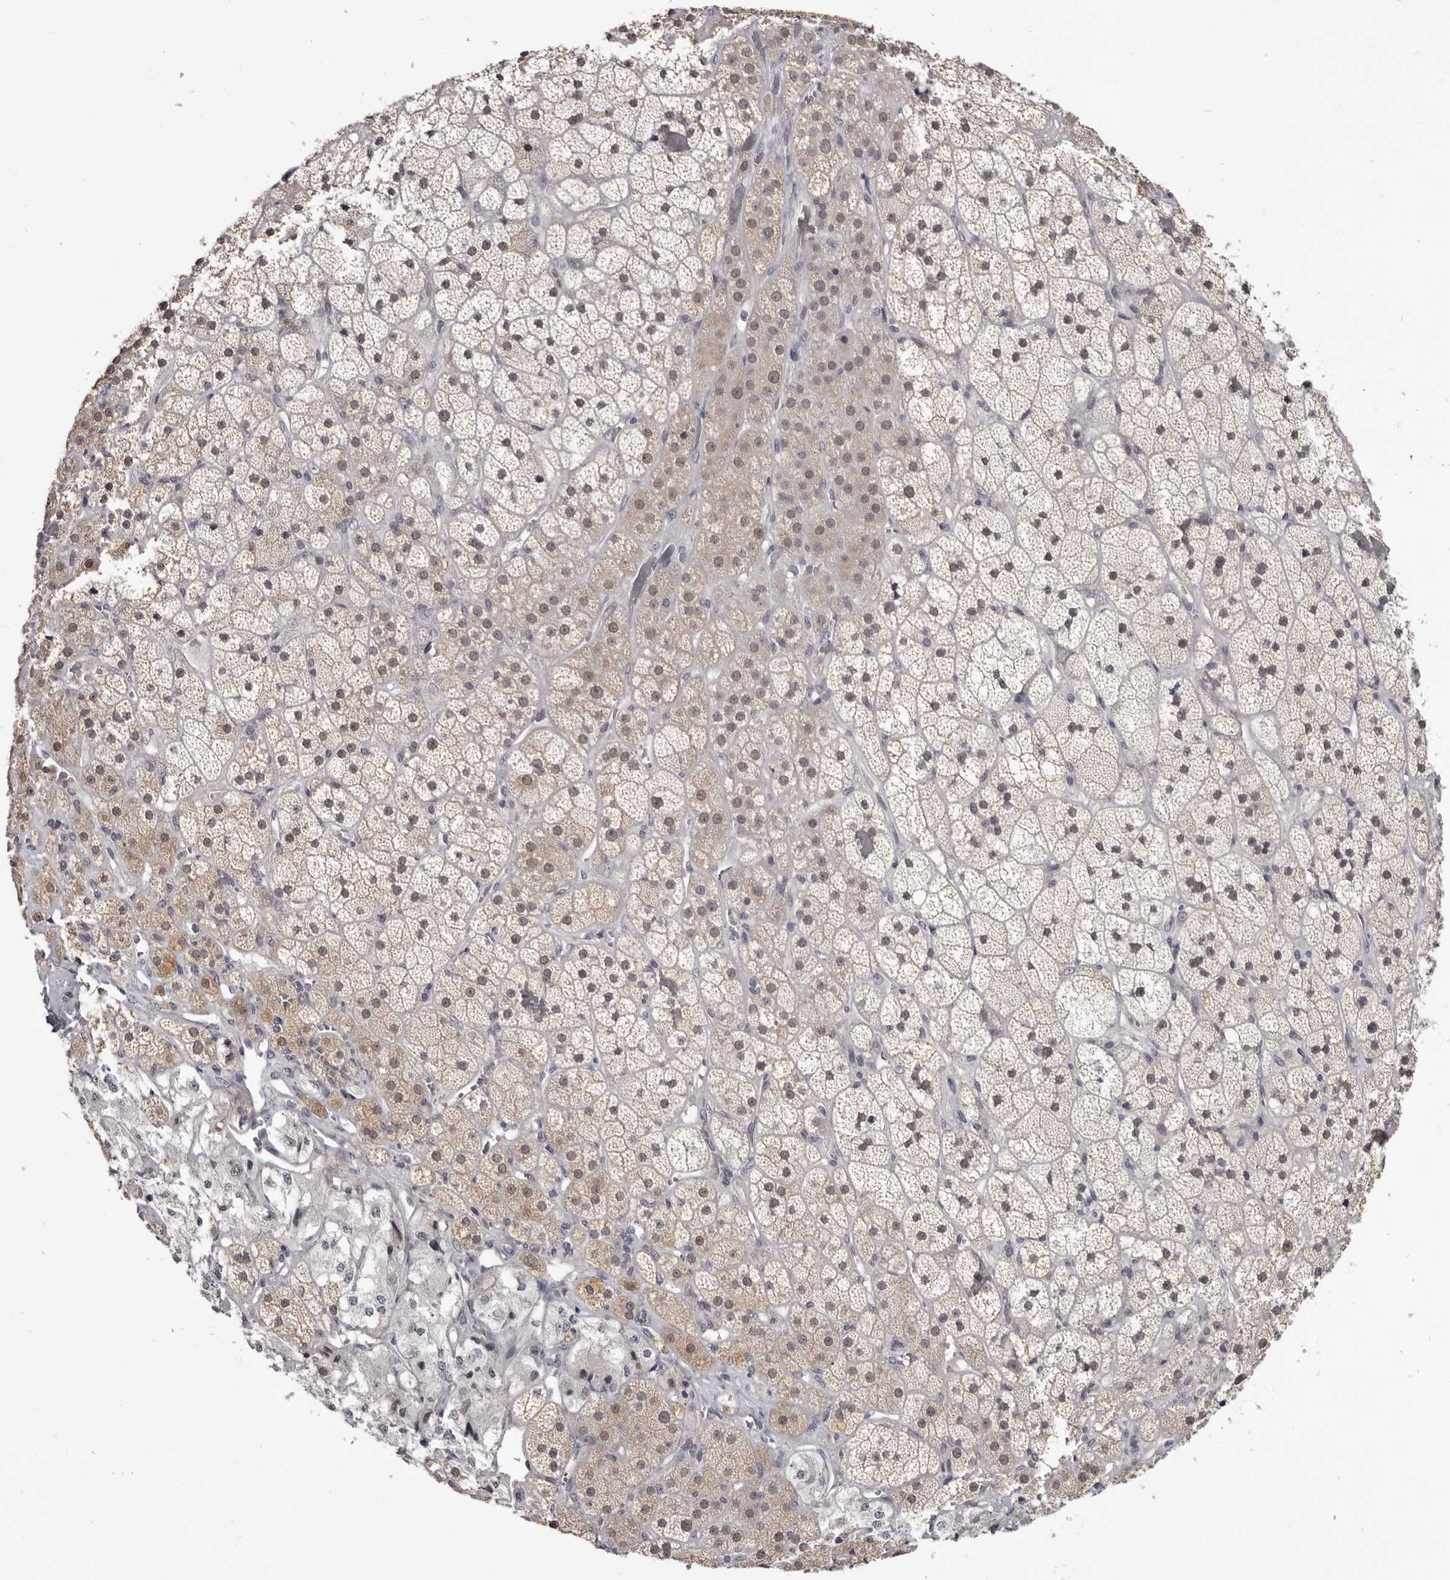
{"staining": {"intensity": "weak", "quantity": ">75%", "location": "cytoplasmic/membranous,nuclear"}, "tissue": "adrenal gland", "cell_type": "Glandular cells", "image_type": "normal", "snomed": [{"axis": "morphology", "description": "Normal tissue, NOS"}, {"axis": "topography", "description": "Adrenal gland"}], "caption": "Adrenal gland stained with immunohistochemistry (IHC) shows weak cytoplasmic/membranous,nuclear staining in about >75% of glandular cells.", "gene": "CGN", "patient": {"sex": "male", "age": 57}}